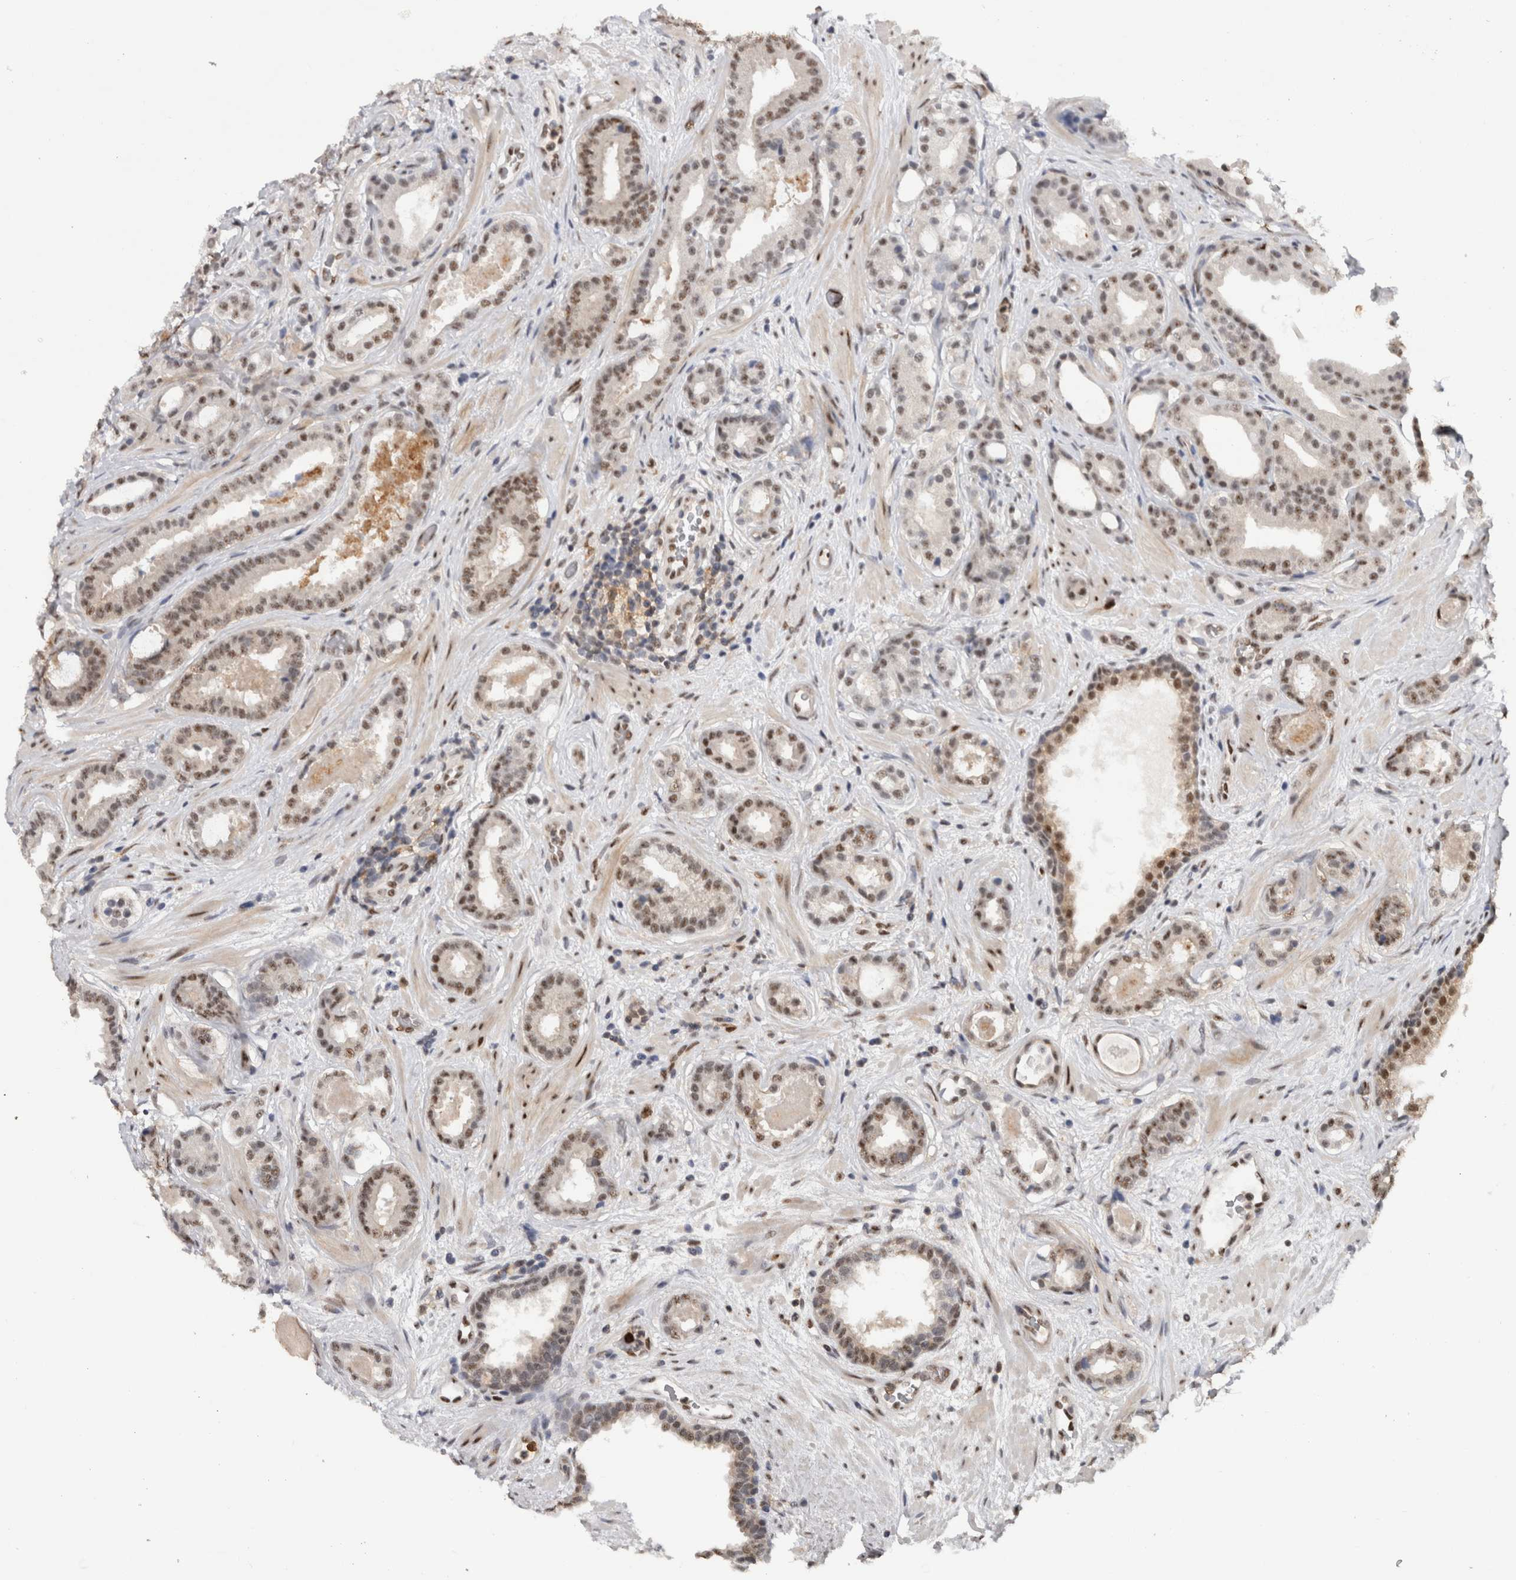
{"staining": {"intensity": "weak", "quantity": ">75%", "location": "nuclear"}, "tissue": "prostate cancer", "cell_type": "Tumor cells", "image_type": "cancer", "snomed": [{"axis": "morphology", "description": "Adenocarcinoma, High grade"}, {"axis": "topography", "description": "Prostate"}], "caption": "The image demonstrates immunohistochemical staining of prostate cancer (high-grade adenocarcinoma). There is weak nuclear positivity is present in approximately >75% of tumor cells.", "gene": "RPS6KA2", "patient": {"sex": "male", "age": 60}}